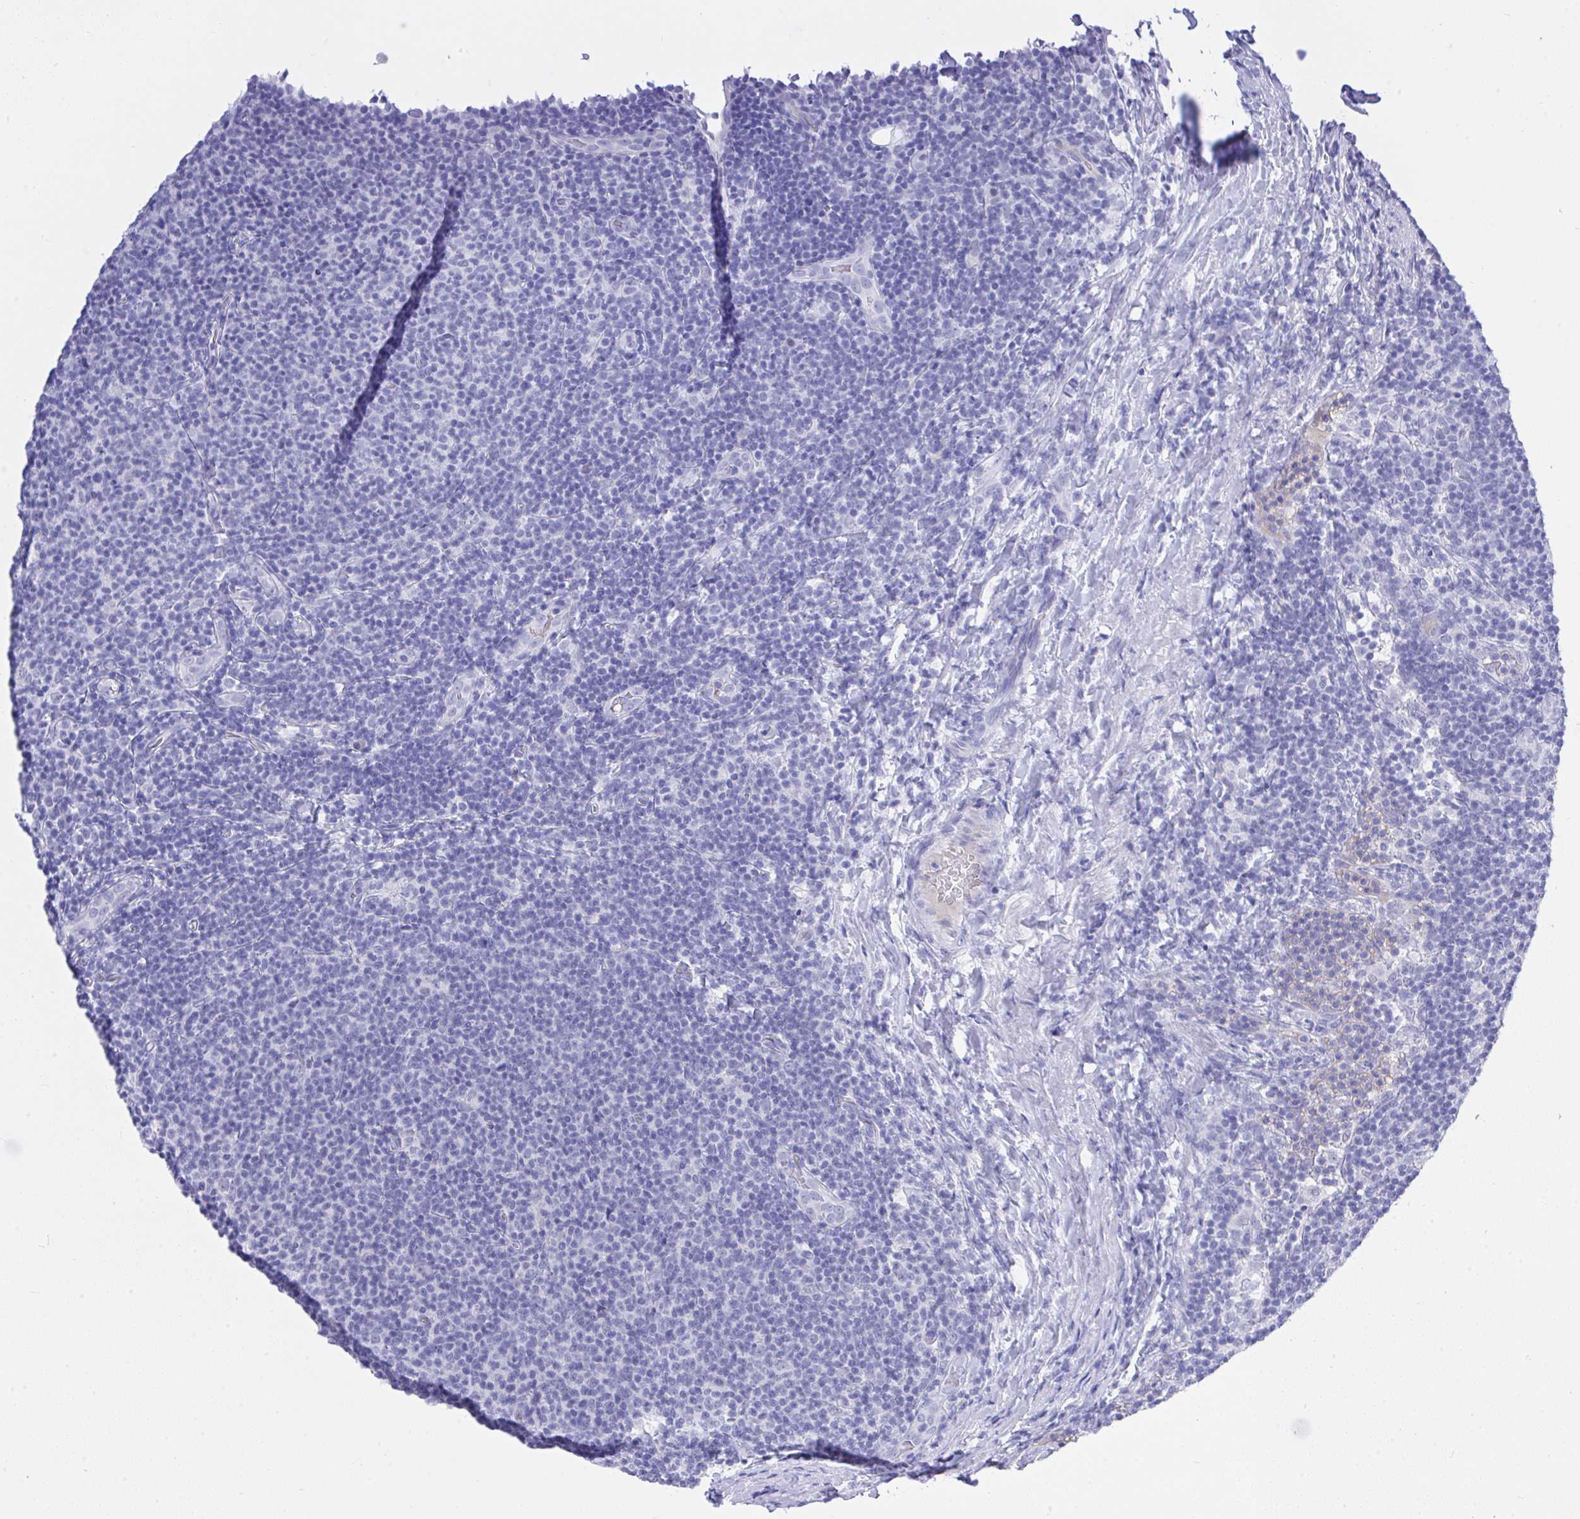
{"staining": {"intensity": "negative", "quantity": "none", "location": "none"}, "tissue": "lymphoma", "cell_type": "Tumor cells", "image_type": "cancer", "snomed": [{"axis": "morphology", "description": "Malignant lymphoma, non-Hodgkin's type, Low grade"}, {"axis": "topography", "description": "Lymph node"}], "caption": "Tumor cells are negative for protein expression in human lymphoma.", "gene": "MS4A12", "patient": {"sex": "male", "age": 66}}